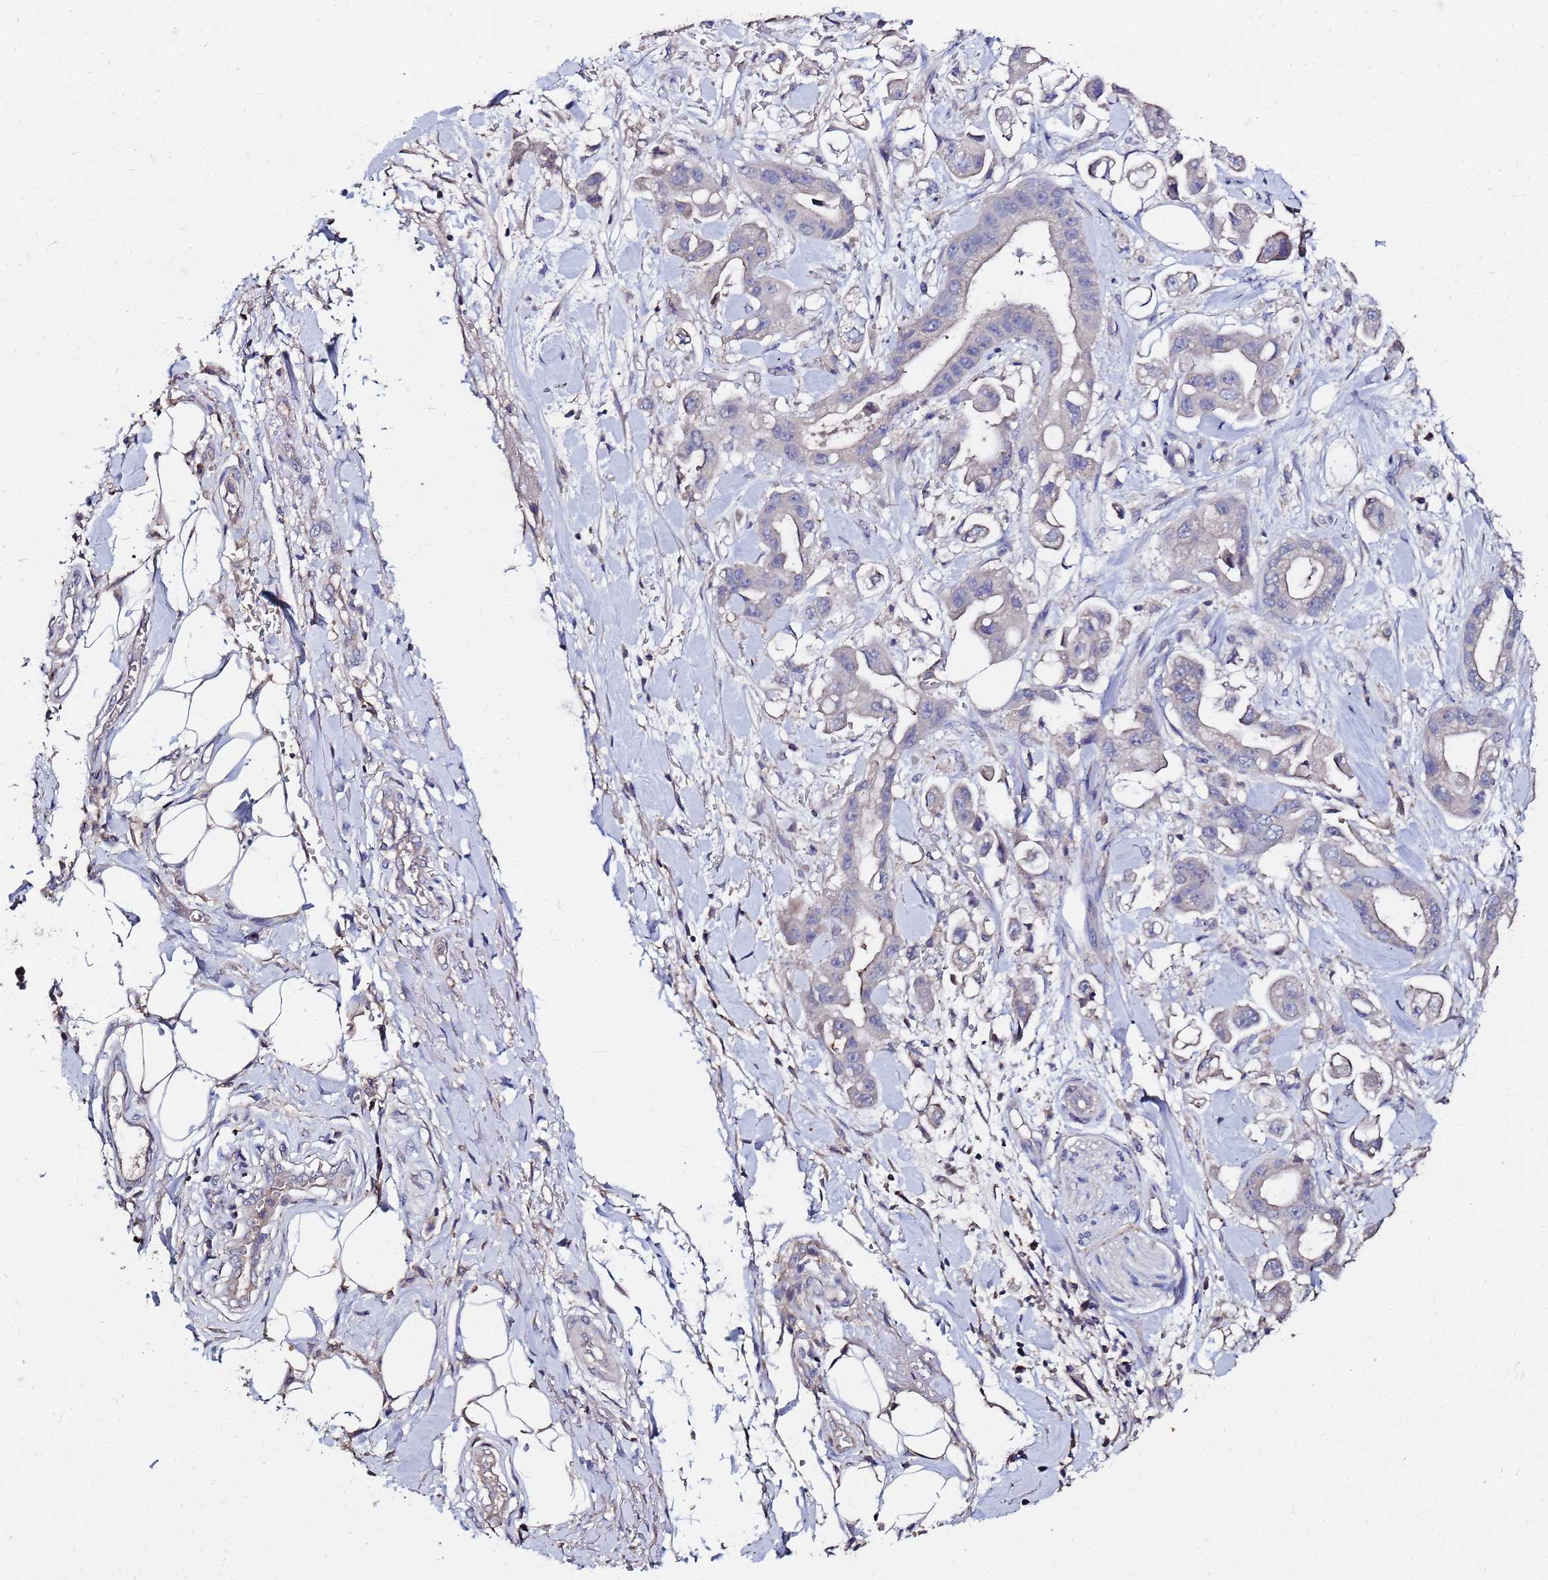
{"staining": {"intensity": "negative", "quantity": "none", "location": "none"}, "tissue": "stomach cancer", "cell_type": "Tumor cells", "image_type": "cancer", "snomed": [{"axis": "morphology", "description": "Adenocarcinoma, NOS"}, {"axis": "topography", "description": "Stomach"}], "caption": "A high-resolution image shows immunohistochemistry staining of stomach adenocarcinoma, which displays no significant staining in tumor cells.", "gene": "TCP10L", "patient": {"sex": "male", "age": 62}}